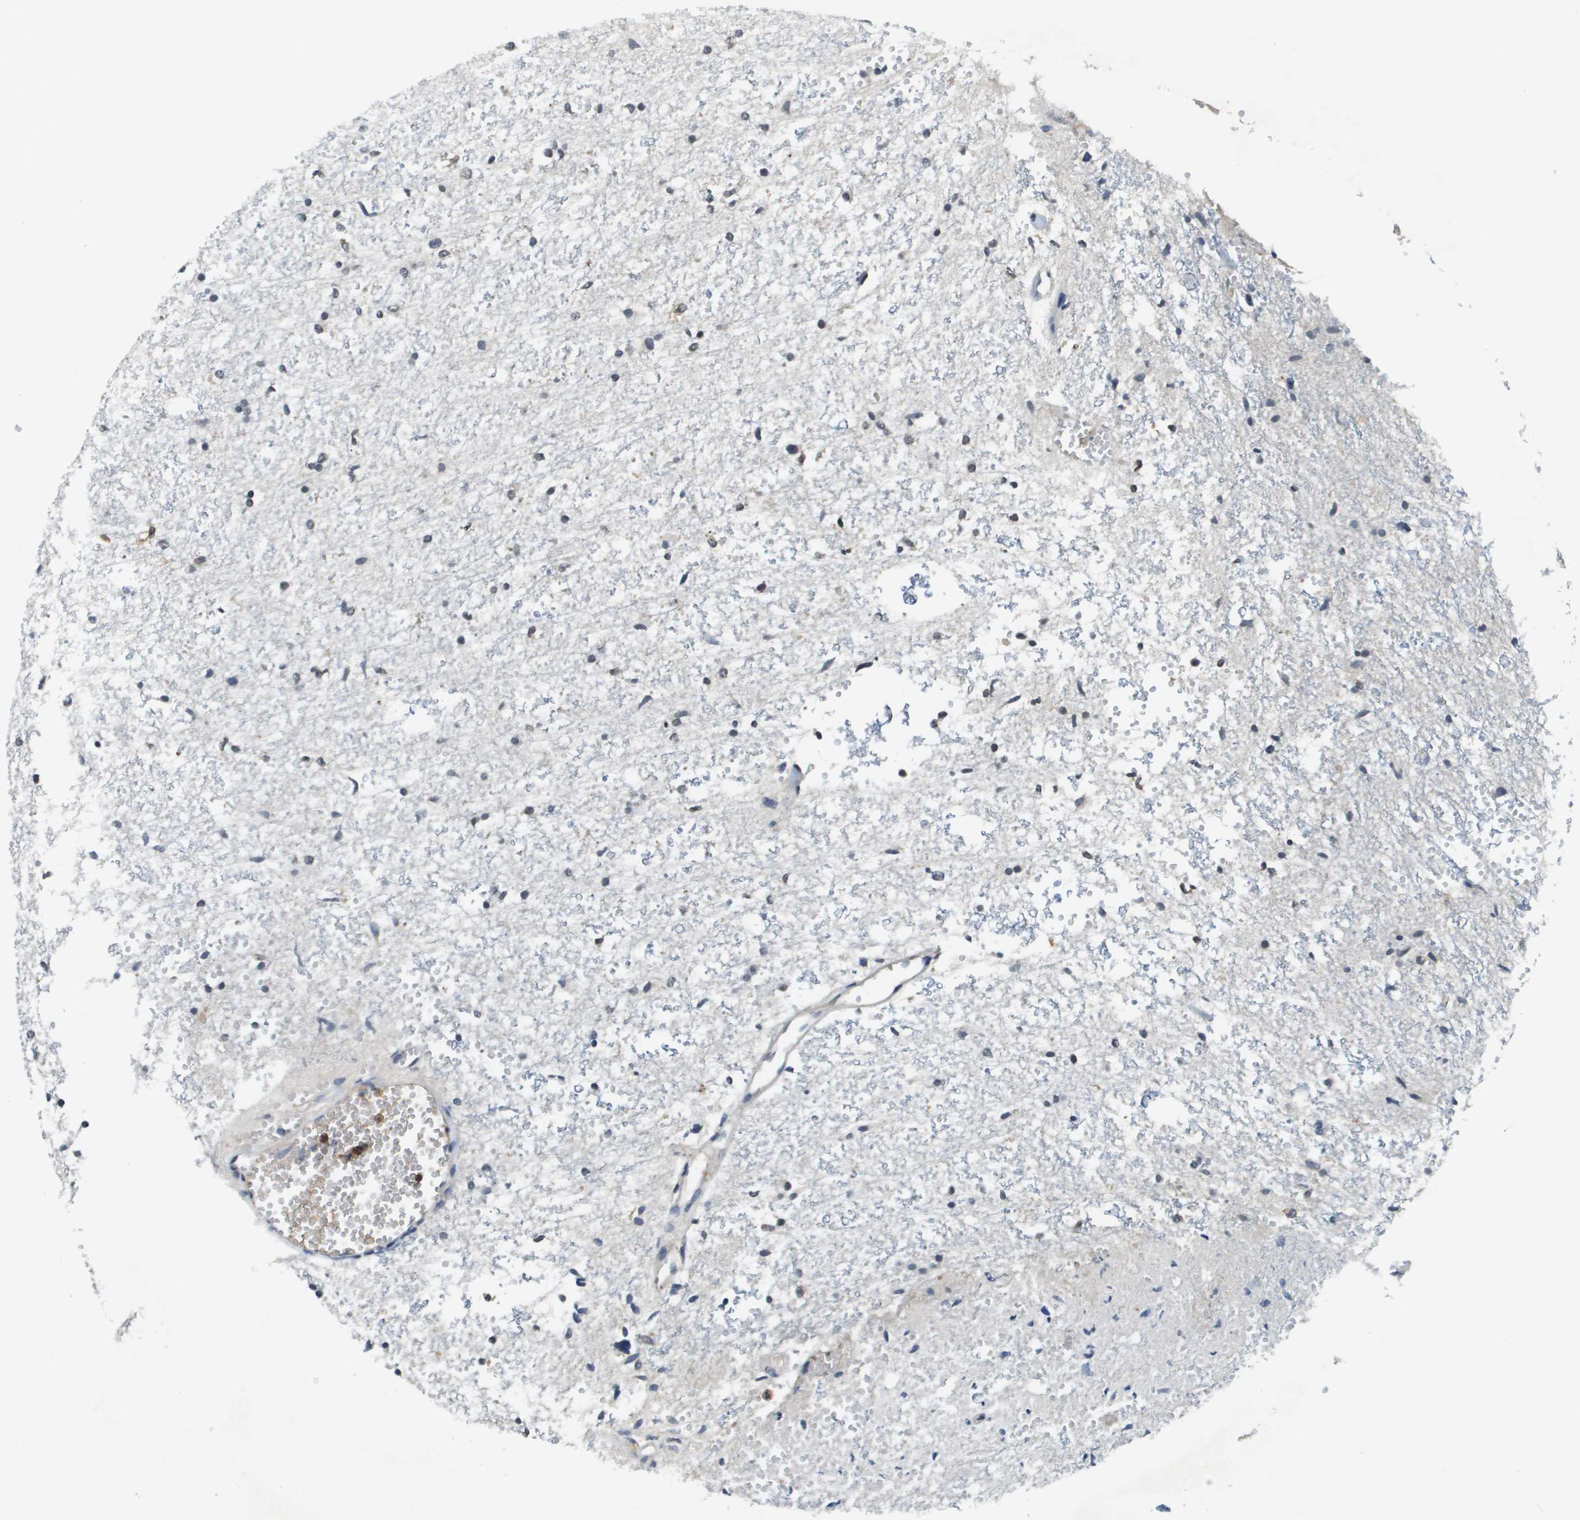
{"staining": {"intensity": "negative", "quantity": "none", "location": "none"}, "tissue": "glioma", "cell_type": "Tumor cells", "image_type": "cancer", "snomed": [{"axis": "morphology", "description": "Glioma, malignant, High grade"}, {"axis": "topography", "description": "Brain"}], "caption": "This is a photomicrograph of IHC staining of glioma, which shows no staining in tumor cells.", "gene": "SLC16A3", "patient": {"sex": "female", "age": 59}}